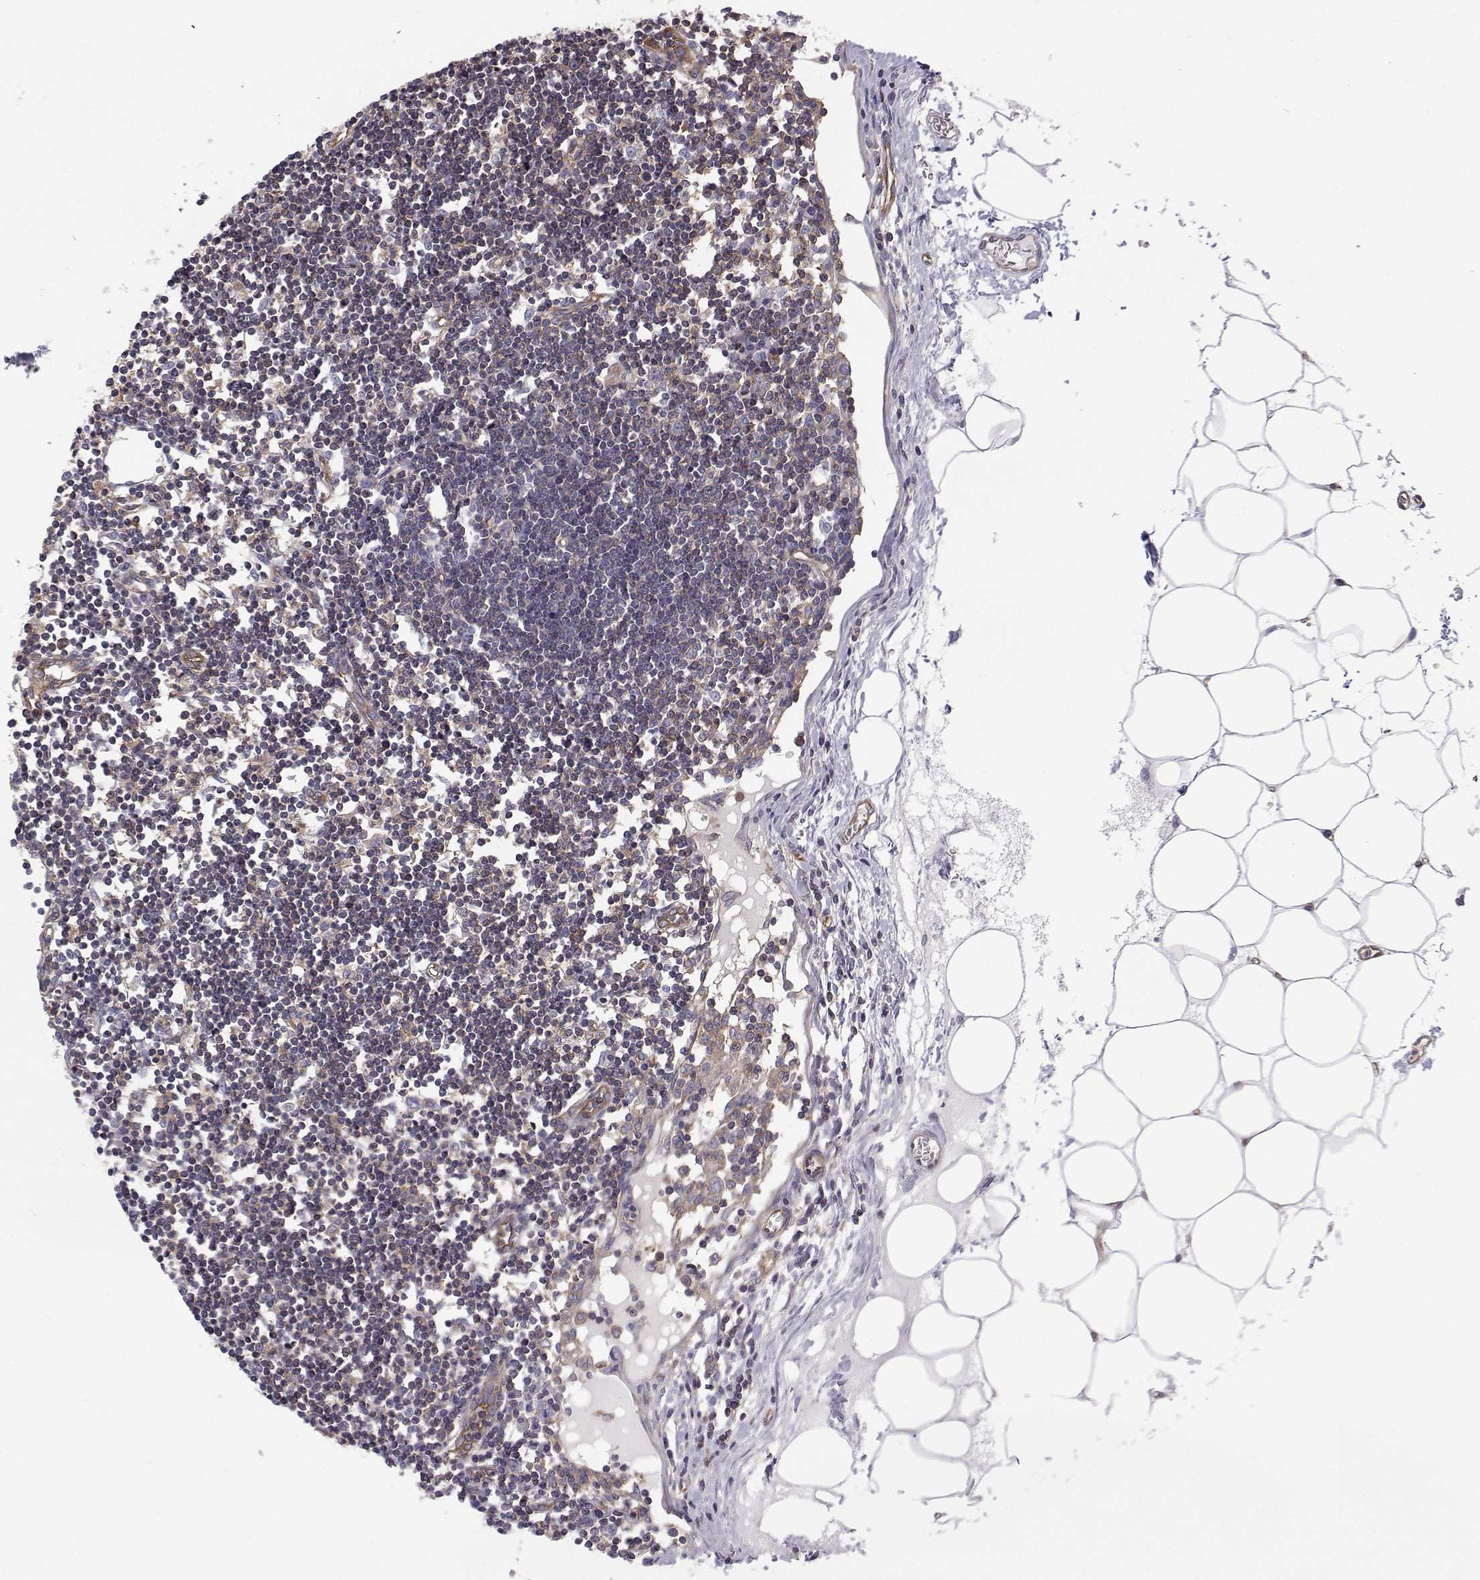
{"staining": {"intensity": "moderate", "quantity": "25%-75%", "location": "cytoplasmic/membranous"}, "tissue": "lymph node", "cell_type": "Germinal center cells", "image_type": "normal", "snomed": [{"axis": "morphology", "description": "Normal tissue, NOS"}, {"axis": "topography", "description": "Lymph node"}], "caption": "Moderate cytoplasmic/membranous positivity for a protein is seen in approximately 25%-75% of germinal center cells of benign lymph node using immunohistochemistry (IHC).", "gene": "MYH9", "patient": {"sex": "female", "age": 65}}